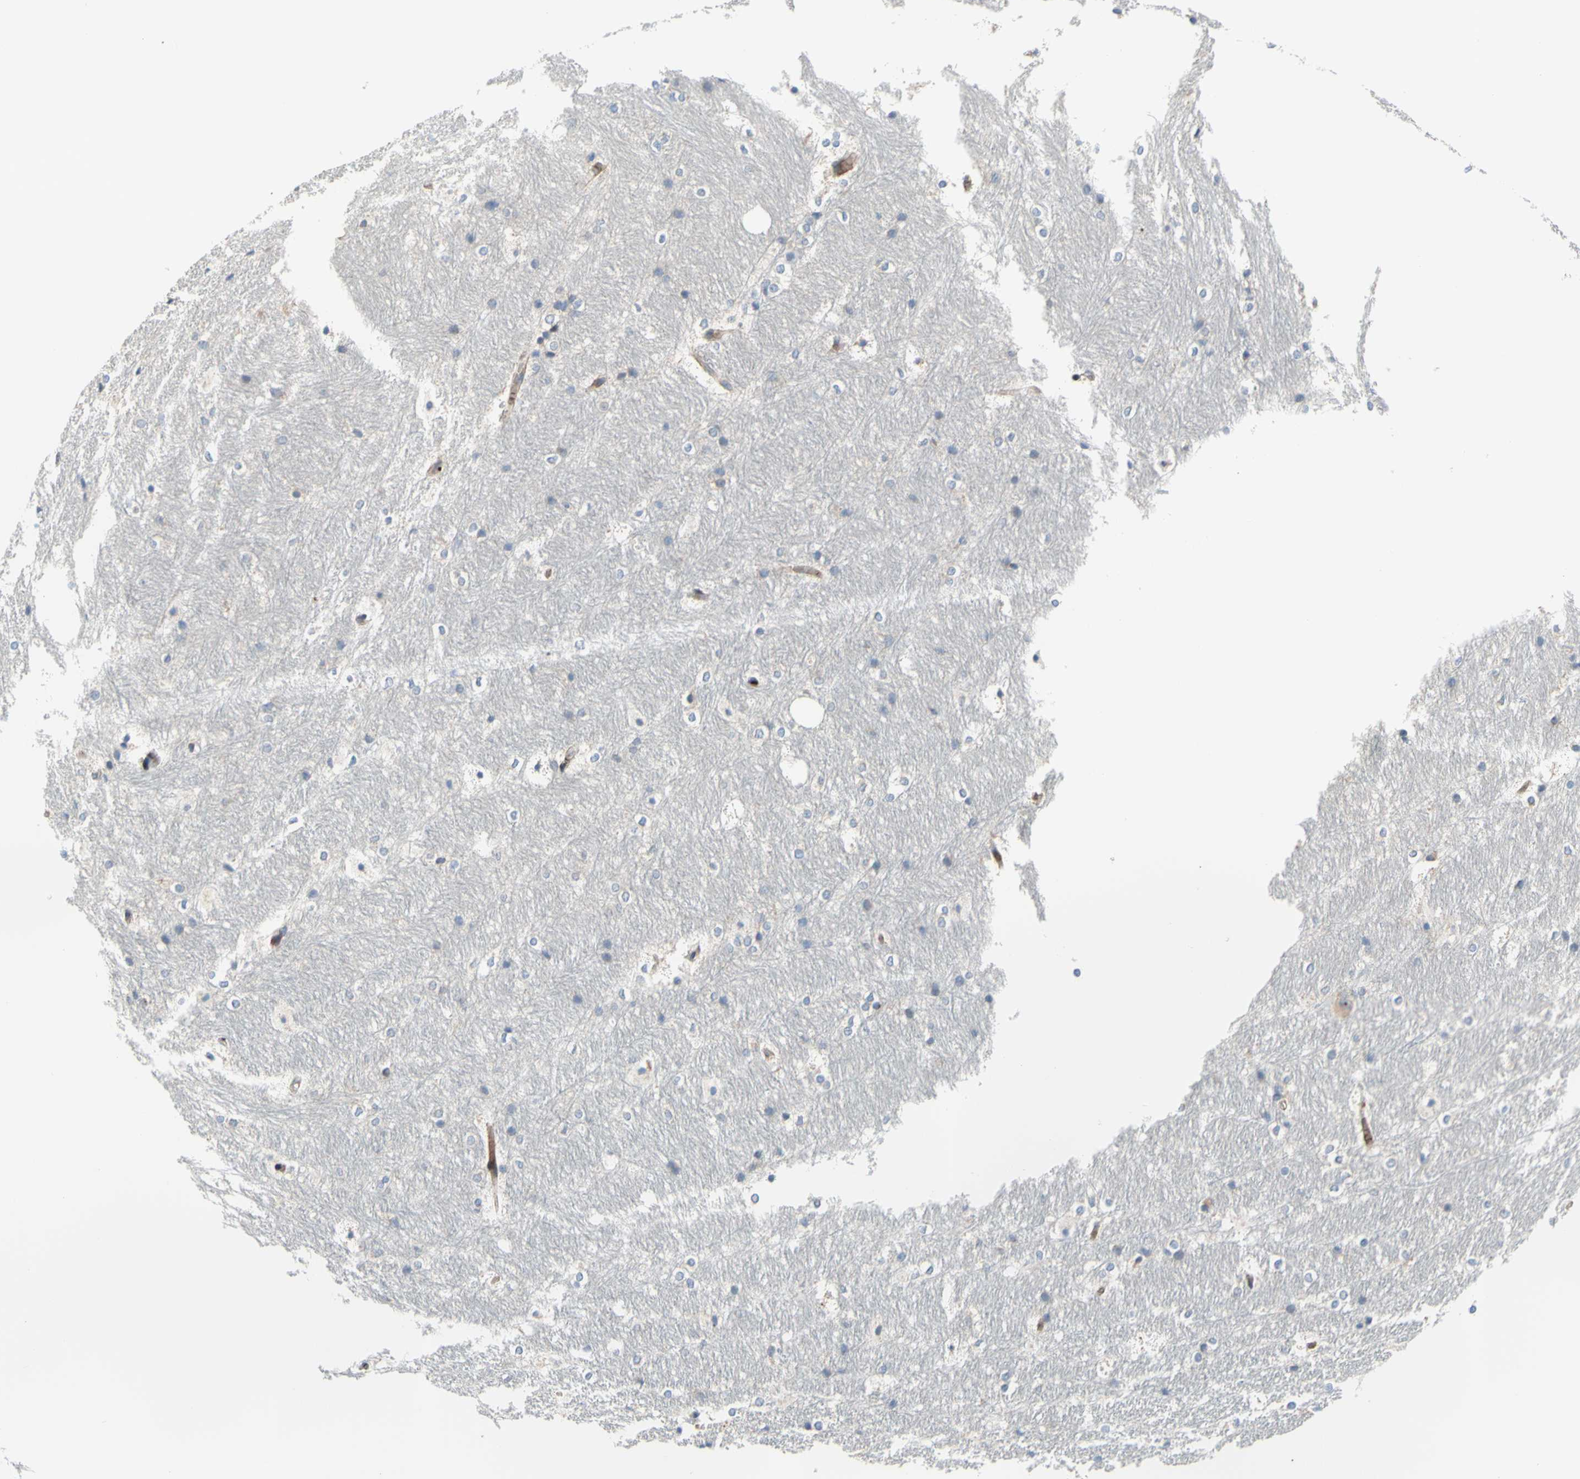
{"staining": {"intensity": "weak", "quantity": "<25%", "location": "cytoplasmic/membranous"}, "tissue": "hippocampus", "cell_type": "Glial cells", "image_type": "normal", "snomed": [{"axis": "morphology", "description": "Normal tissue, NOS"}, {"axis": "topography", "description": "Hippocampus"}], "caption": "The histopathology image exhibits no significant positivity in glial cells of hippocampus.", "gene": "USP9X", "patient": {"sex": "female", "age": 19}}